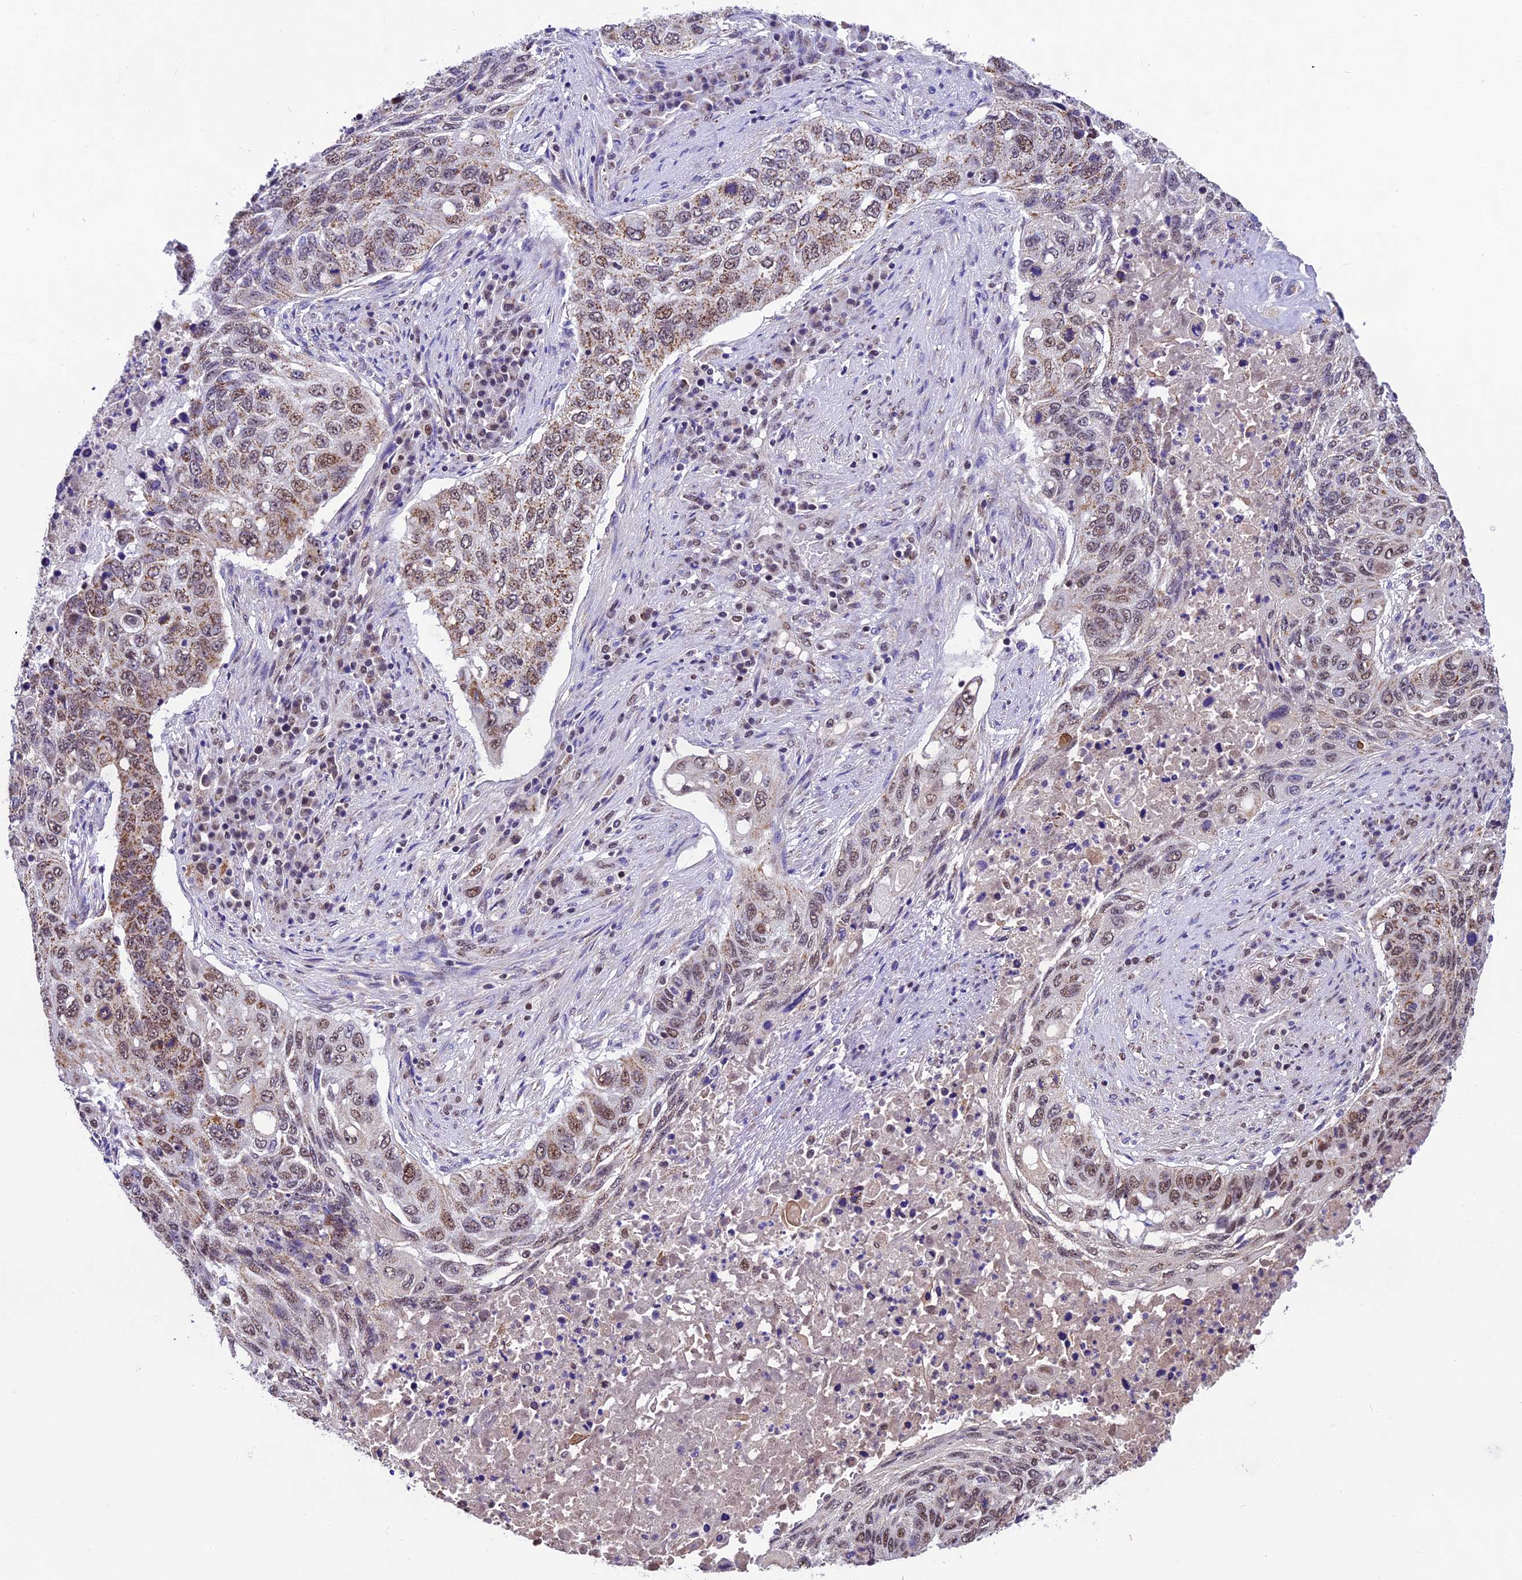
{"staining": {"intensity": "moderate", "quantity": "25%-75%", "location": "cytoplasmic/membranous,nuclear"}, "tissue": "lung cancer", "cell_type": "Tumor cells", "image_type": "cancer", "snomed": [{"axis": "morphology", "description": "Squamous cell carcinoma, NOS"}, {"axis": "topography", "description": "Lung"}], "caption": "The histopathology image demonstrates immunohistochemical staining of squamous cell carcinoma (lung). There is moderate cytoplasmic/membranous and nuclear staining is identified in about 25%-75% of tumor cells.", "gene": "CARS2", "patient": {"sex": "female", "age": 63}}